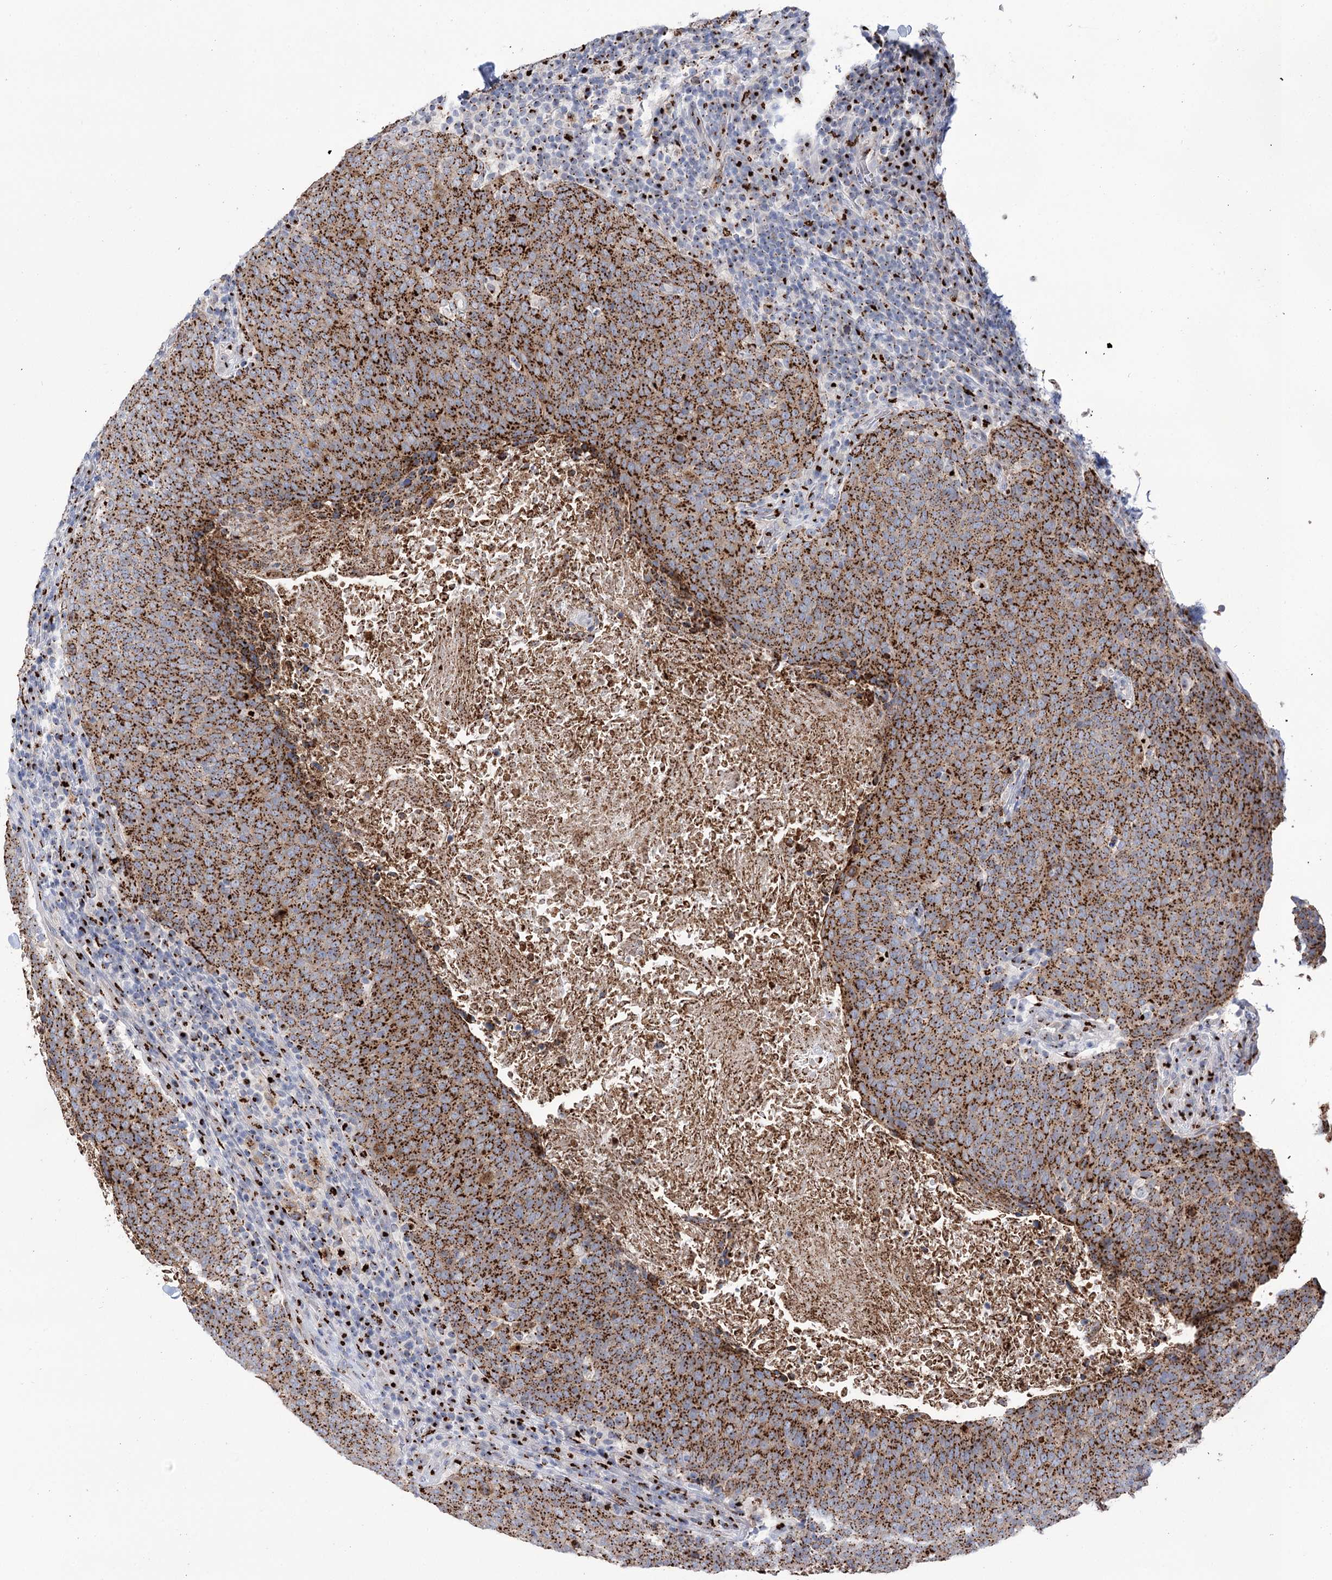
{"staining": {"intensity": "strong", "quantity": ">75%", "location": "cytoplasmic/membranous"}, "tissue": "head and neck cancer", "cell_type": "Tumor cells", "image_type": "cancer", "snomed": [{"axis": "morphology", "description": "Squamous cell carcinoma, NOS"}, {"axis": "morphology", "description": "Squamous cell carcinoma, metastatic, NOS"}, {"axis": "topography", "description": "Lymph node"}, {"axis": "topography", "description": "Head-Neck"}], "caption": "Protein expression analysis of human head and neck cancer reveals strong cytoplasmic/membranous expression in approximately >75% of tumor cells.", "gene": "TMEM165", "patient": {"sex": "male", "age": 62}}